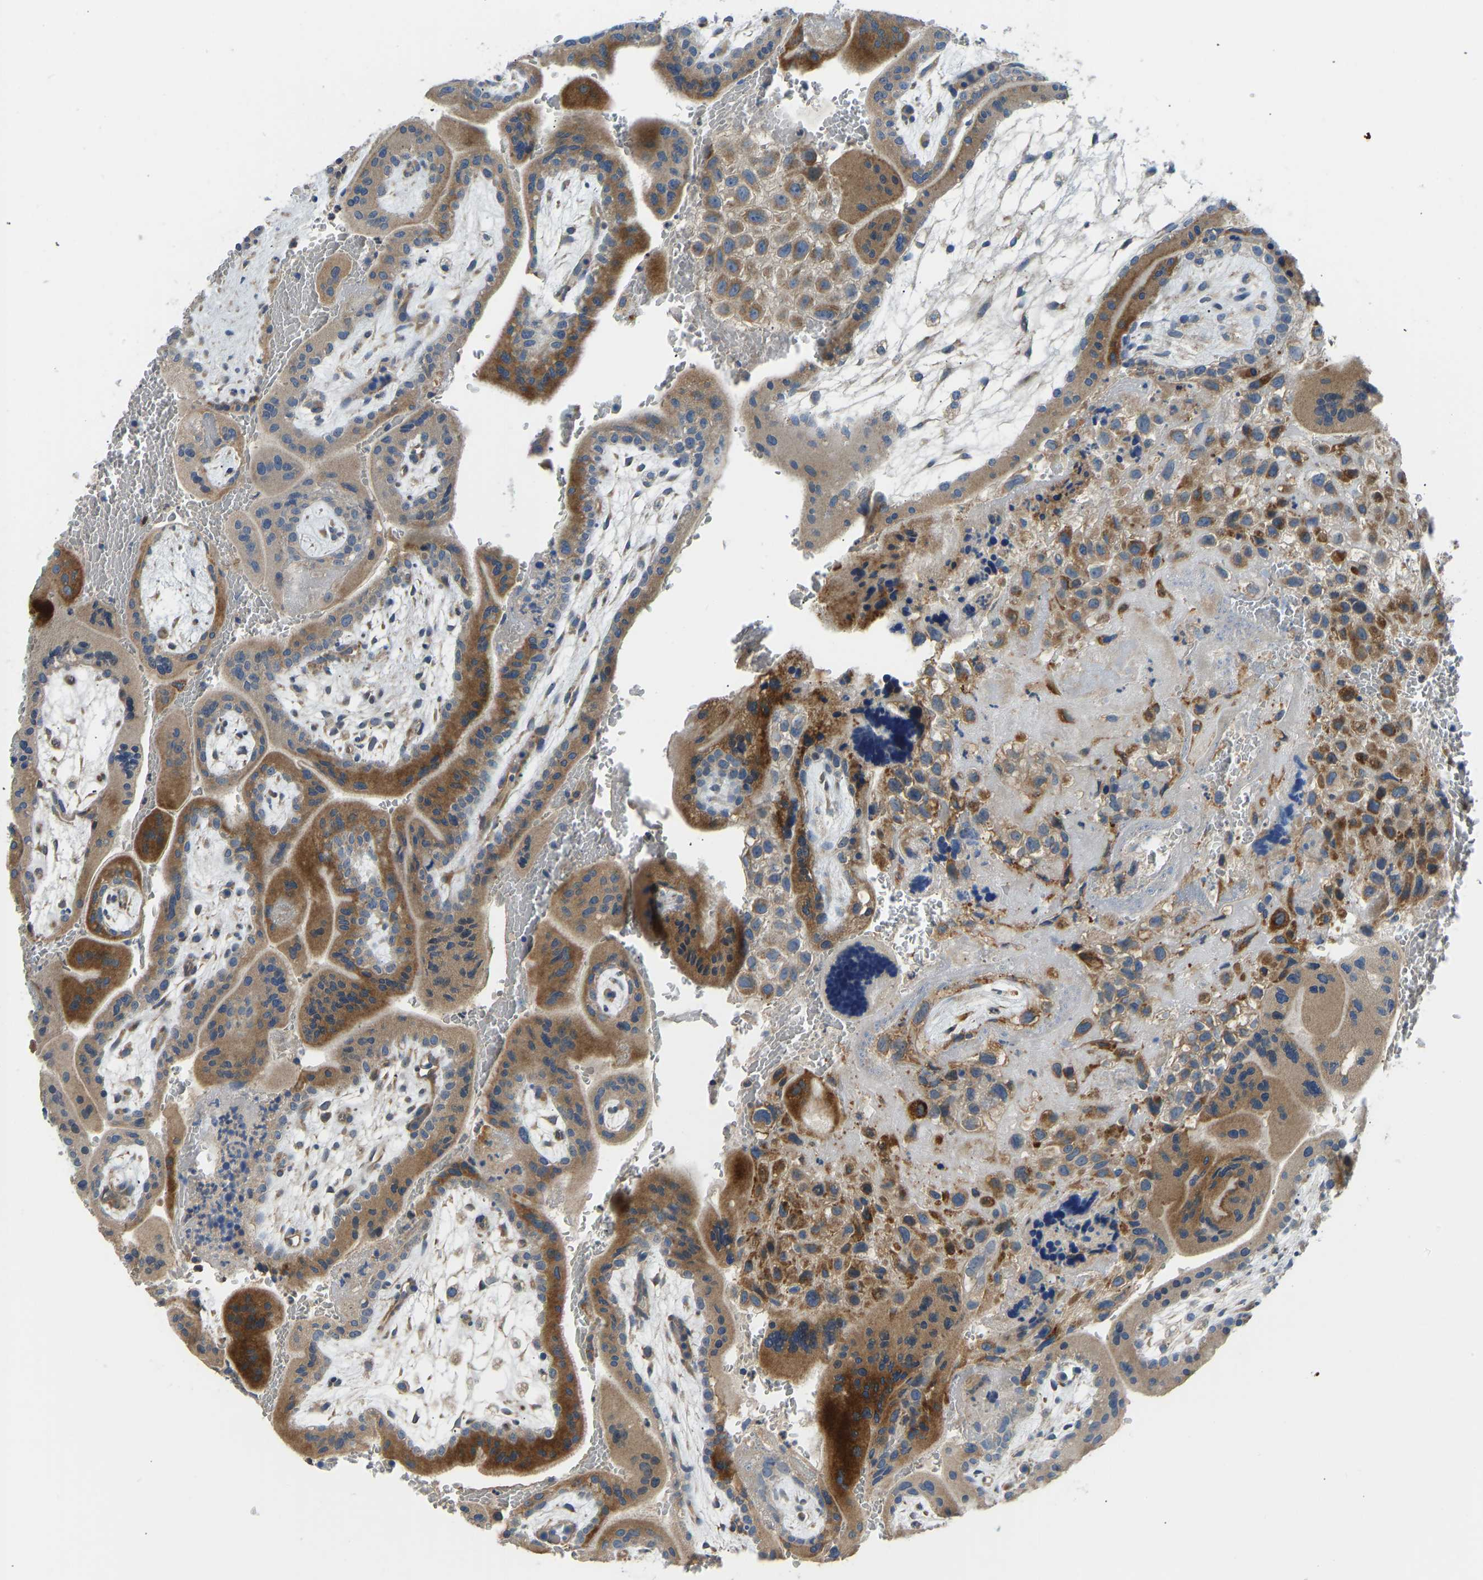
{"staining": {"intensity": "moderate", "quantity": ">75%", "location": "cytoplasmic/membranous"}, "tissue": "placenta", "cell_type": "Trophoblastic cells", "image_type": "normal", "snomed": [{"axis": "morphology", "description": "Normal tissue, NOS"}, {"axis": "topography", "description": "Placenta"}], "caption": "Immunohistochemical staining of normal placenta displays moderate cytoplasmic/membranous protein positivity in approximately >75% of trophoblastic cells.", "gene": "RBP1", "patient": {"sex": "female", "age": 35}}